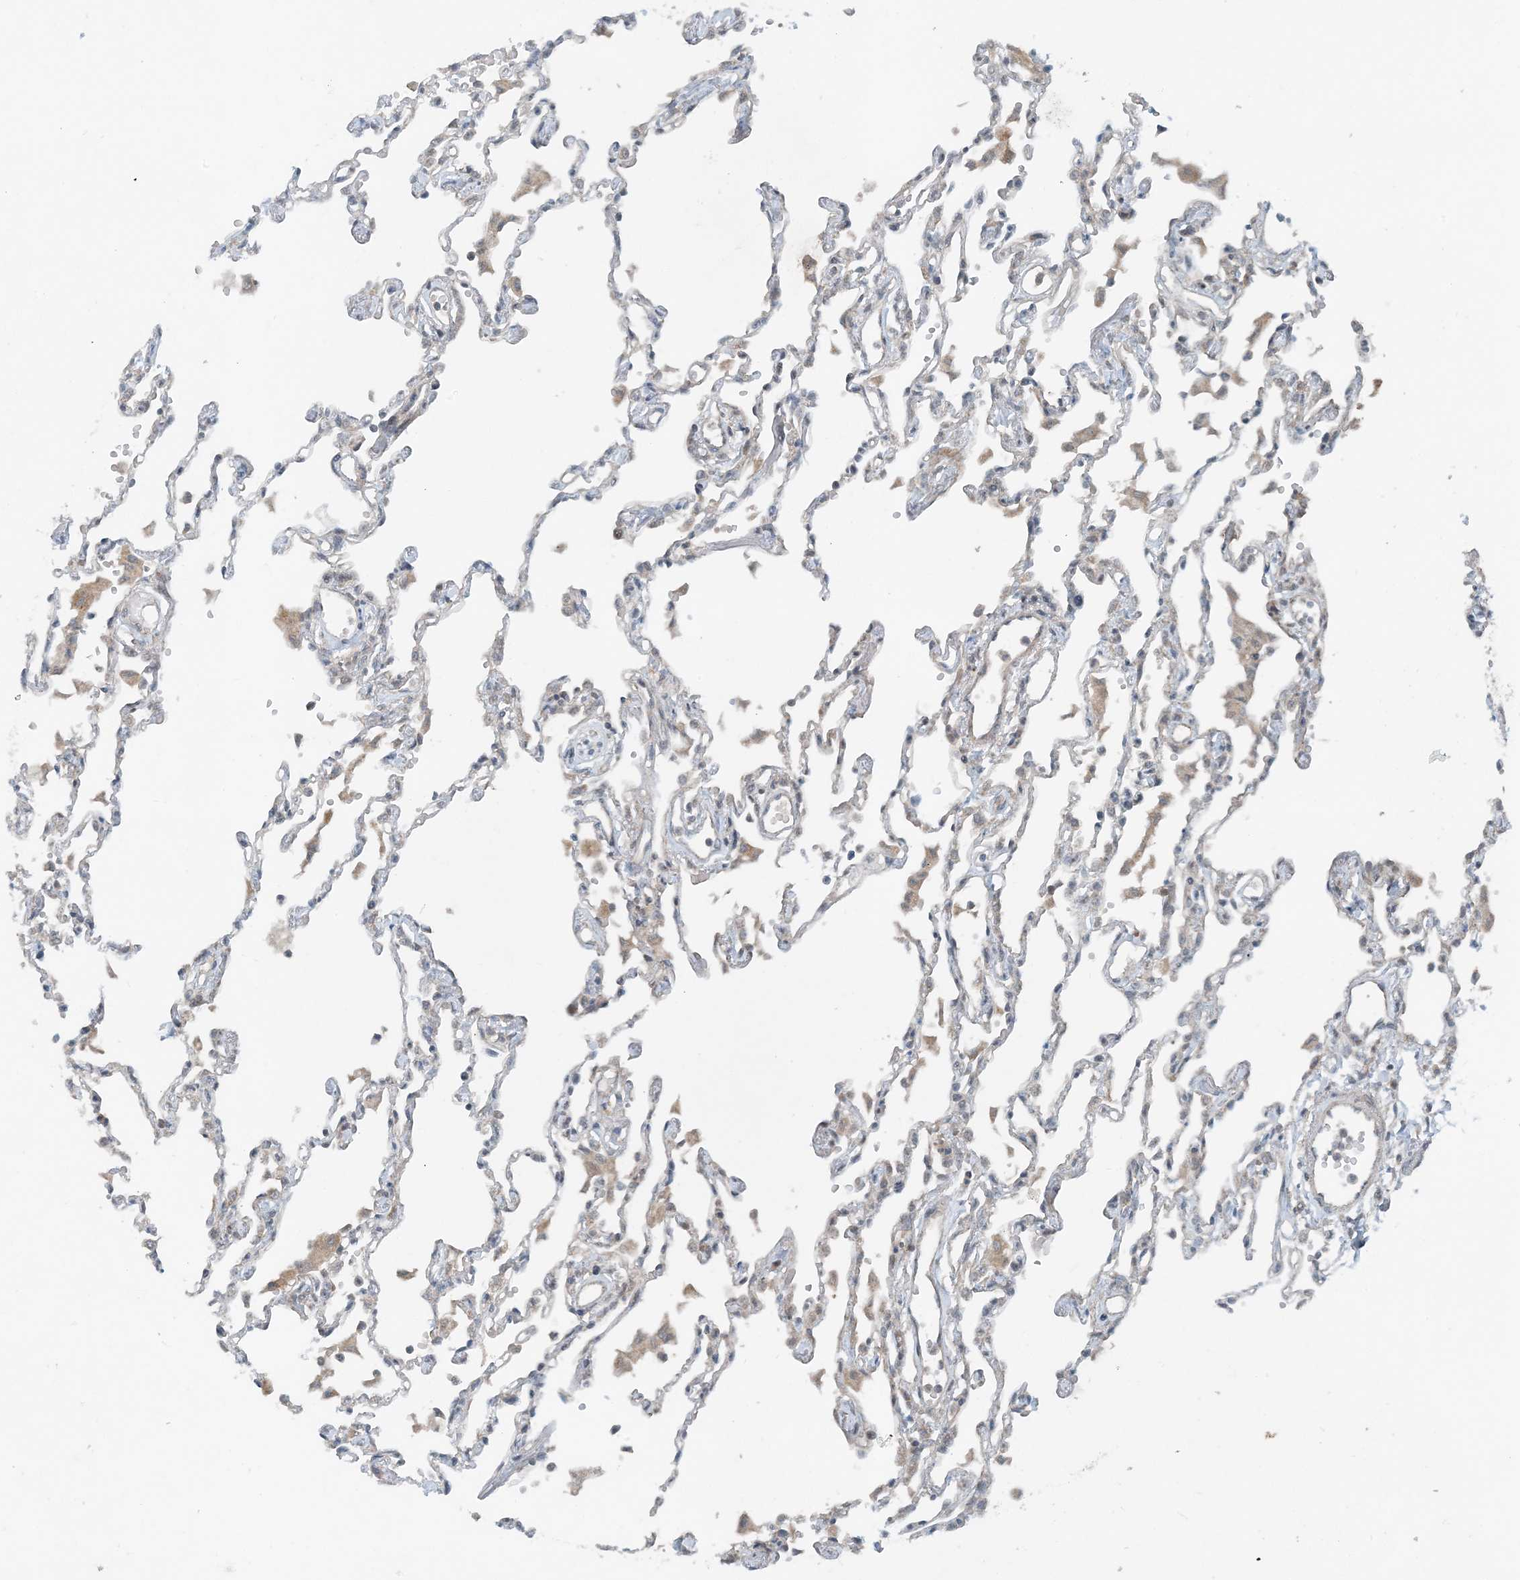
{"staining": {"intensity": "negative", "quantity": "none", "location": "none"}, "tissue": "lung", "cell_type": "Alveolar cells", "image_type": "normal", "snomed": [{"axis": "morphology", "description": "Normal tissue, NOS"}, {"axis": "topography", "description": "Bronchus"}, {"axis": "topography", "description": "Lung"}], "caption": "Immunohistochemical staining of benign lung exhibits no significant expression in alveolar cells. (Brightfield microscopy of DAB immunohistochemistry at high magnification).", "gene": "MITD1", "patient": {"sex": "female", "age": 49}}